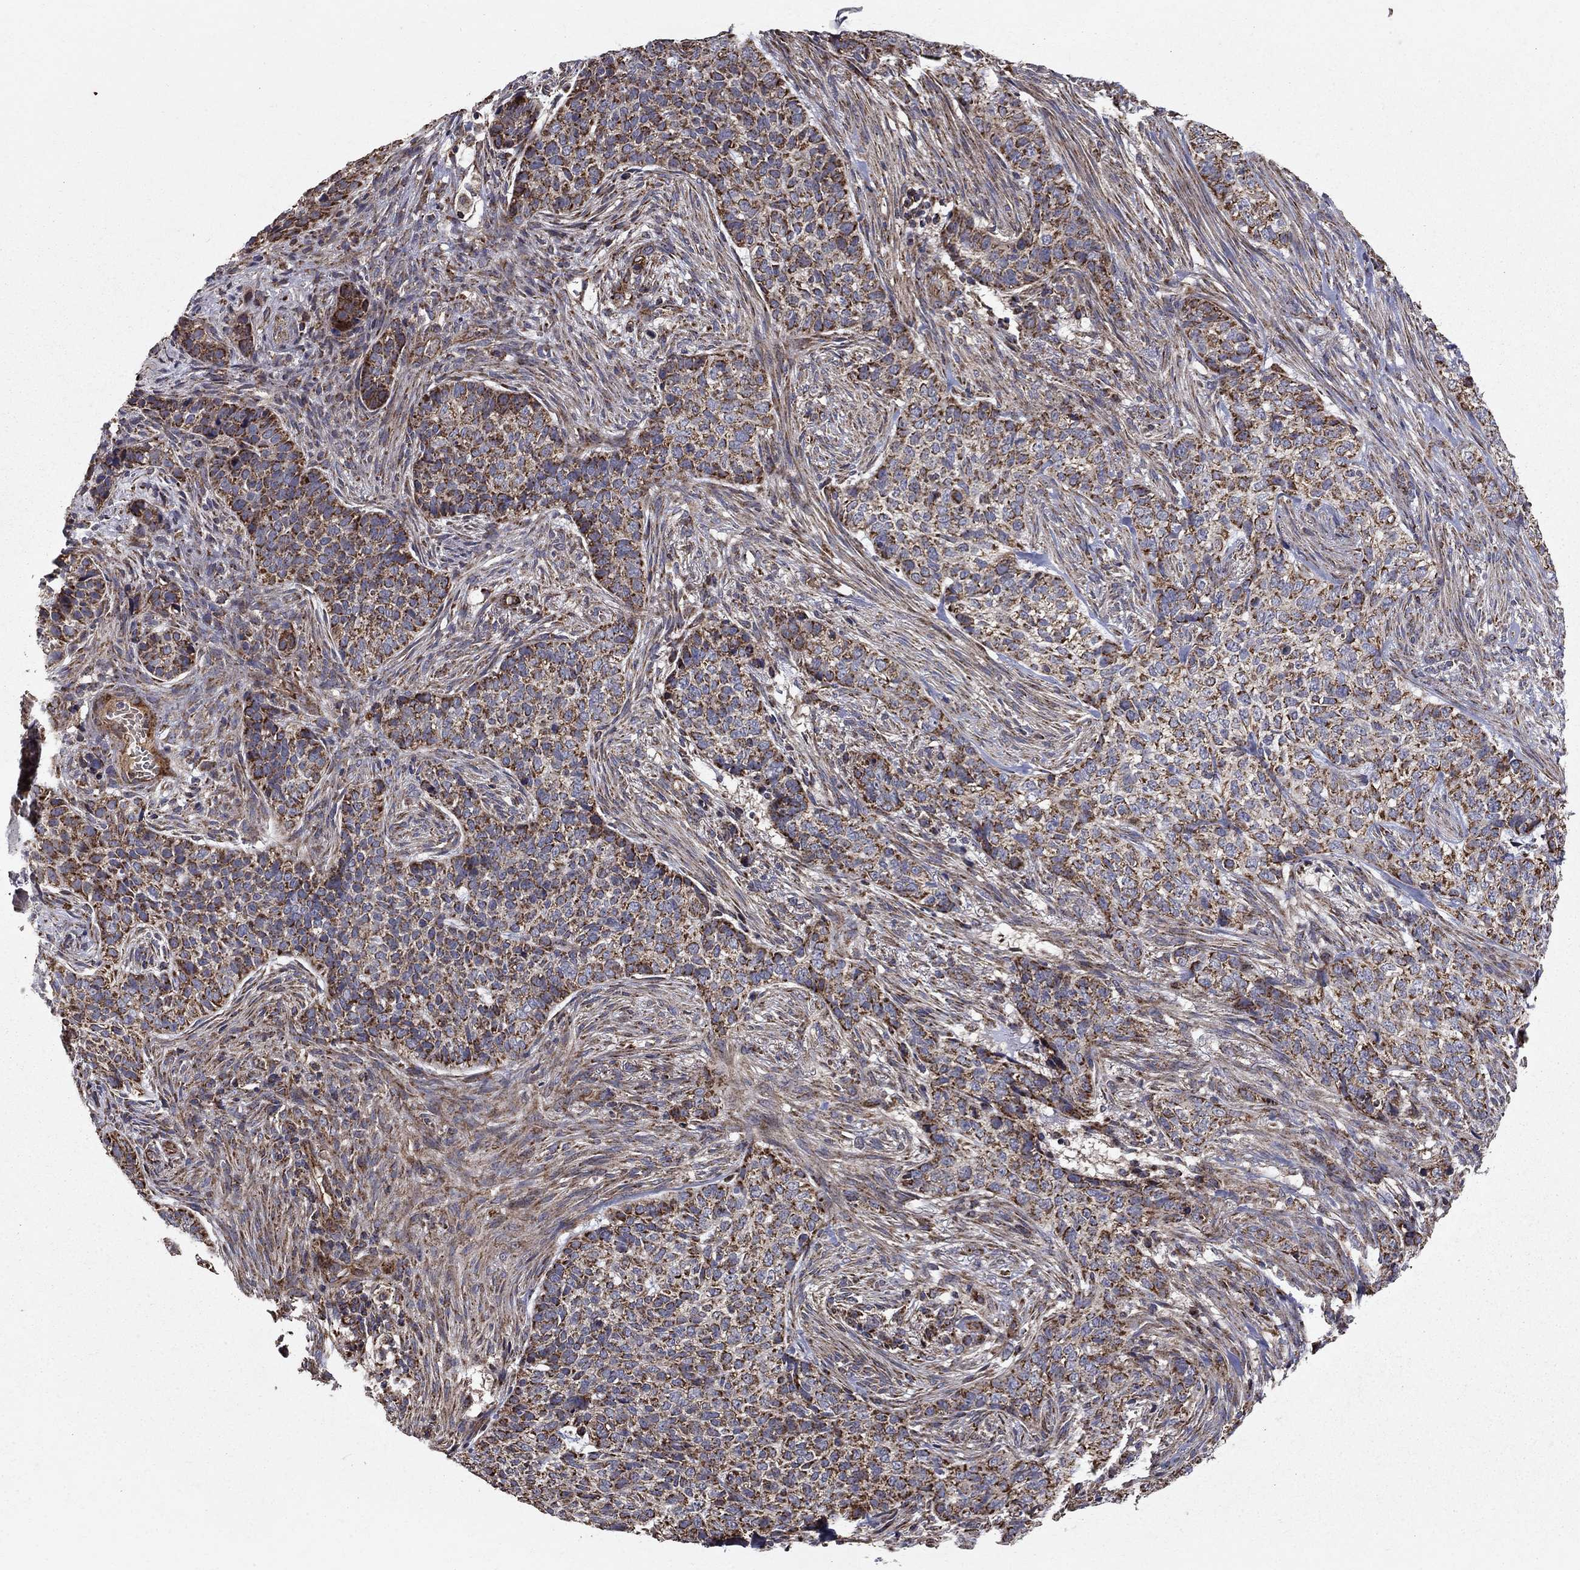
{"staining": {"intensity": "strong", "quantity": "25%-75%", "location": "cytoplasmic/membranous"}, "tissue": "skin cancer", "cell_type": "Tumor cells", "image_type": "cancer", "snomed": [{"axis": "morphology", "description": "Basal cell carcinoma"}, {"axis": "topography", "description": "Skin"}], "caption": "This is a photomicrograph of IHC staining of skin cancer (basal cell carcinoma), which shows strong positivity in the cytoplasmic/membranous of tumor cells.", "gene": "NDUFS8", "patient": {"sex": "female", "age": 69}}